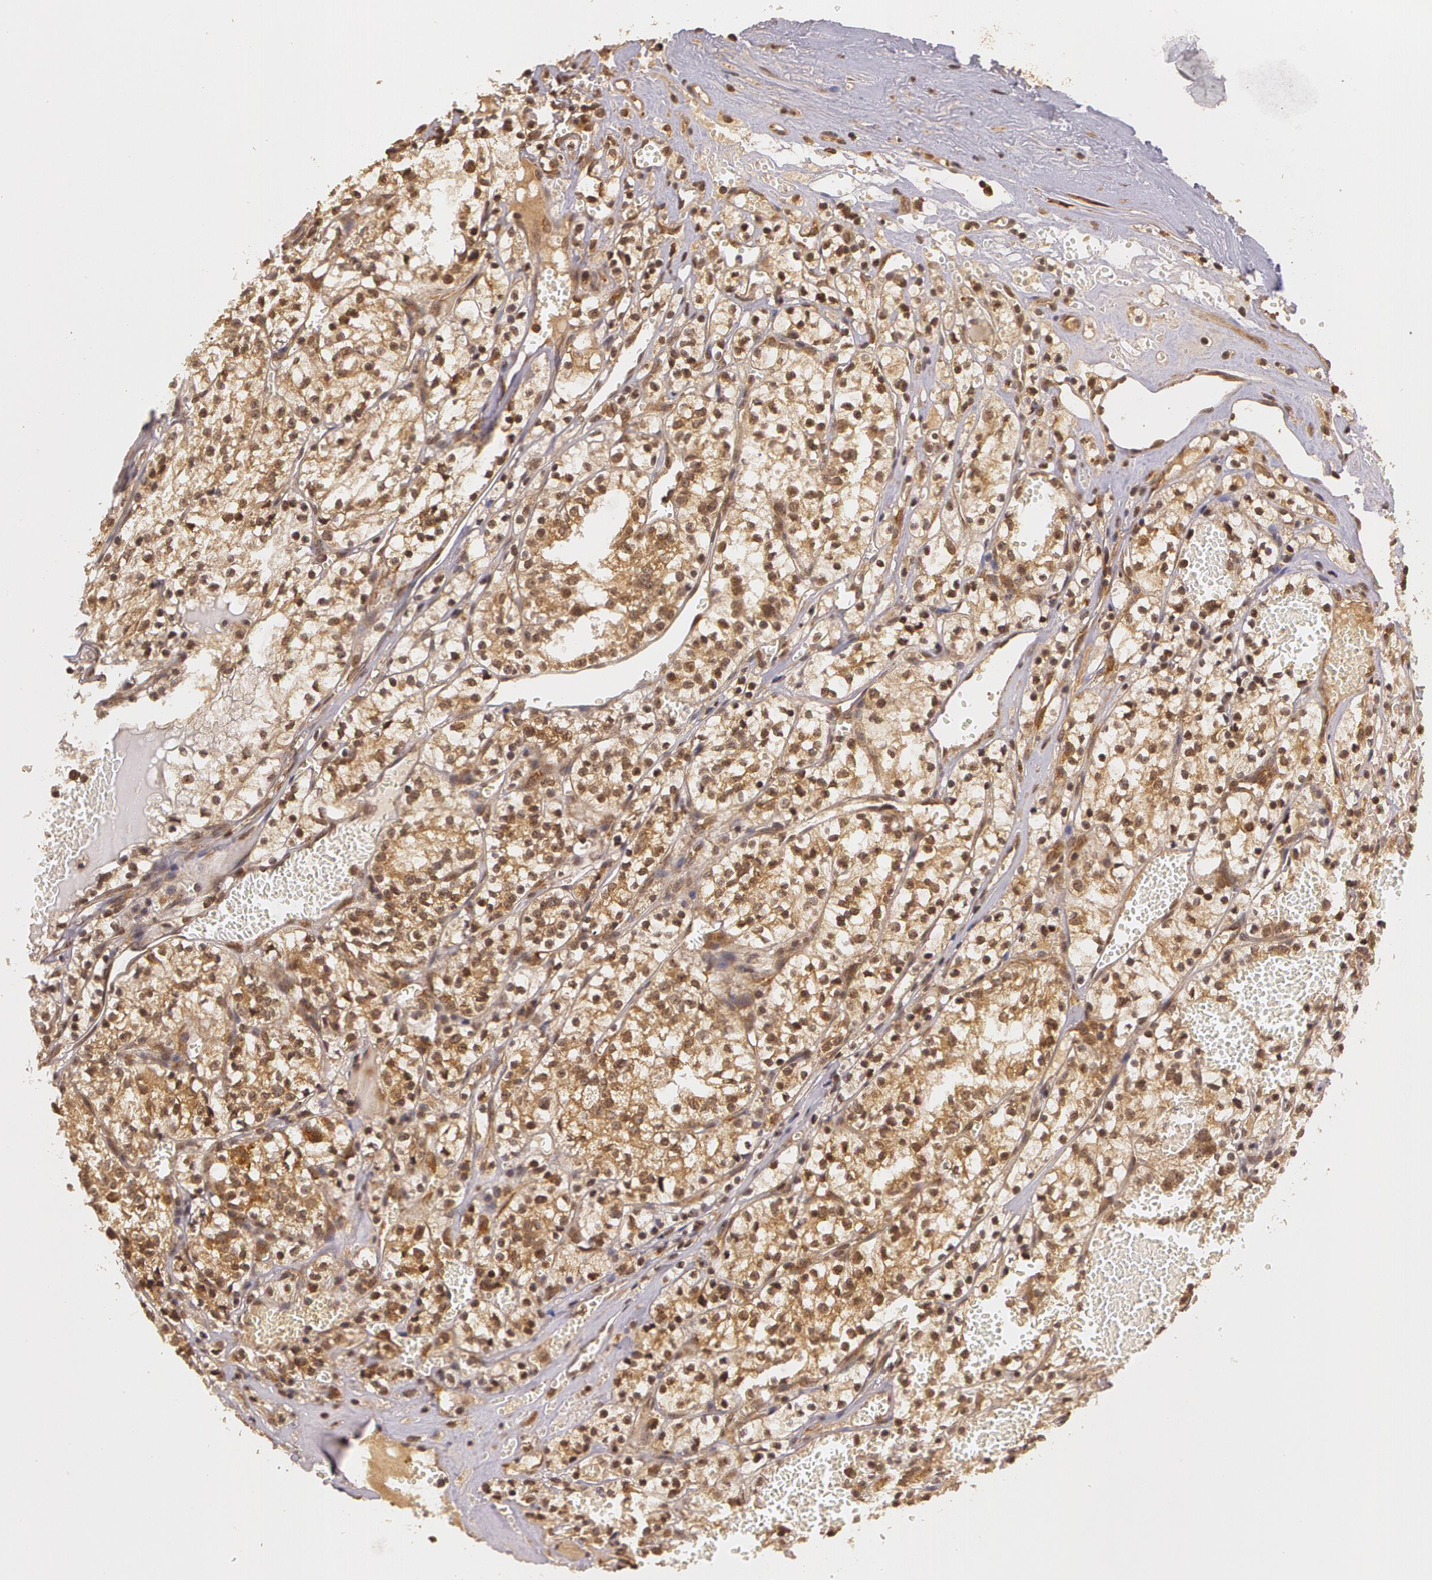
{"staining": {"intensity": "moderate", "quantity": ">75%", "location": "cytoplasmic/membranous"}, "tissue": "renal cancer", "cell_type": "Tumor cells", "image_type": "cancer", "snomed": [{"axis": "morphology", "description": "Adenocarcinoma, NOS"}, {"axis": "topography", "description": "Kidney"}], "caption": "This is an image of immunohistochemistry (IHC) staining of renal cancer, which shows moderate expression in the cytoplasmic/membranous of tumor cells.", "gene": "ASCC2", "patient": {"sex": "male", "age": 61}}